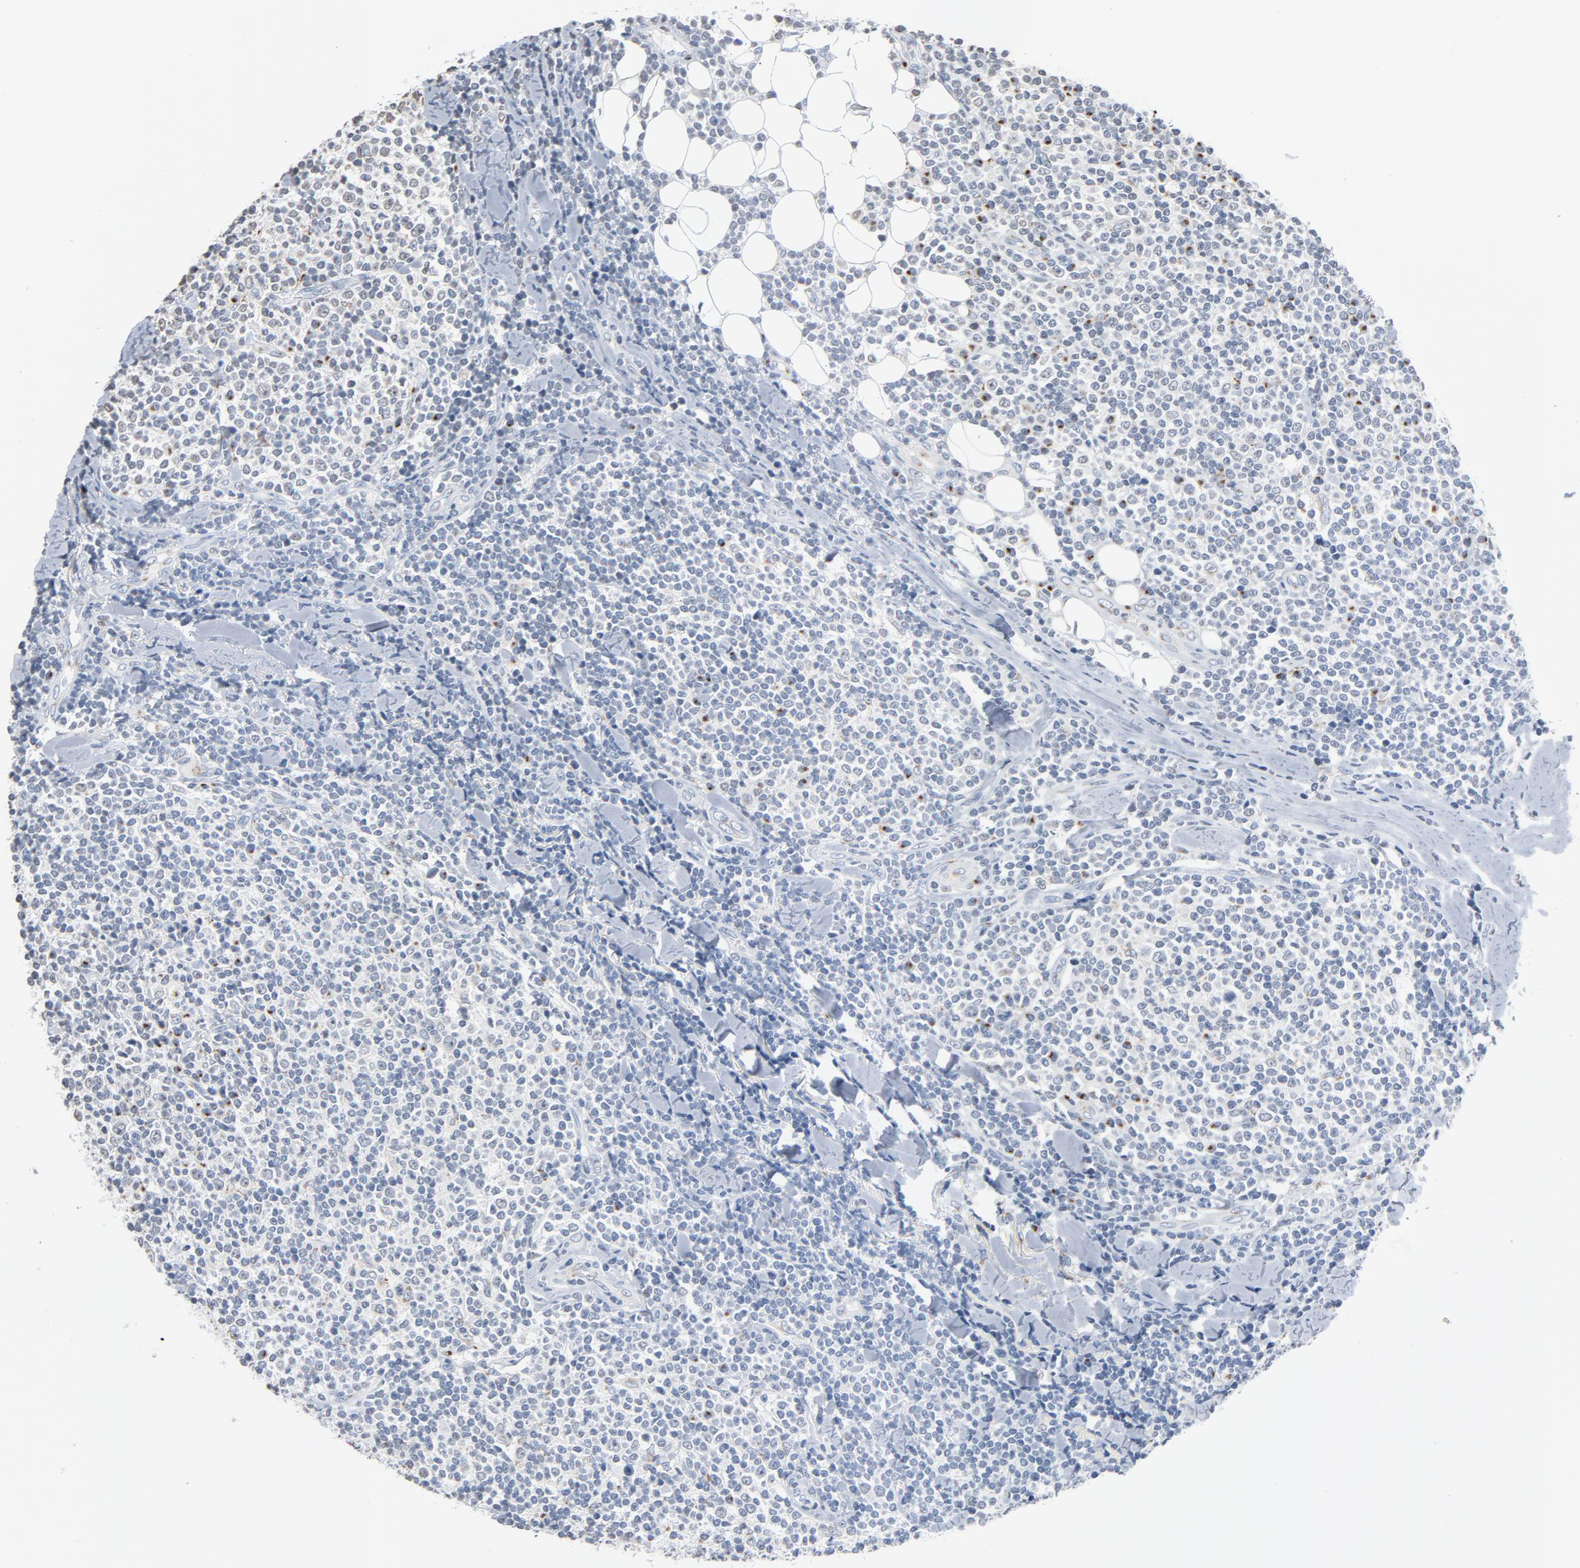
{"staining": {"intensity": "moderate", "quantity": "<25%", "location": "cytoplasmic/membranous"}, "tissue": "lymphoma", "cell_type": "Tumor cells", "image_type": "cancer", "snomed": [{"axis": "morphology", "description": "Malignant lymphoma, non-Hodgkin's type, Low grade"}, {"axis": "topography", "description": "Soft tissue"}], "caption": "DAB (3,3'-diaminobenzidine) immunohistochemical staining of low-grade malignant lymphoma, non-Hodgkin's type displays moderate cytoplasmic/membranous protein positivity in approximately <25% of tumor cells. (DAB (3,3'-diaminobenzidine) = brown stain, brightfield microscopy at high magnification).", "gene": "YIPF6", "patient": {"sex": "male", "age": 92}}